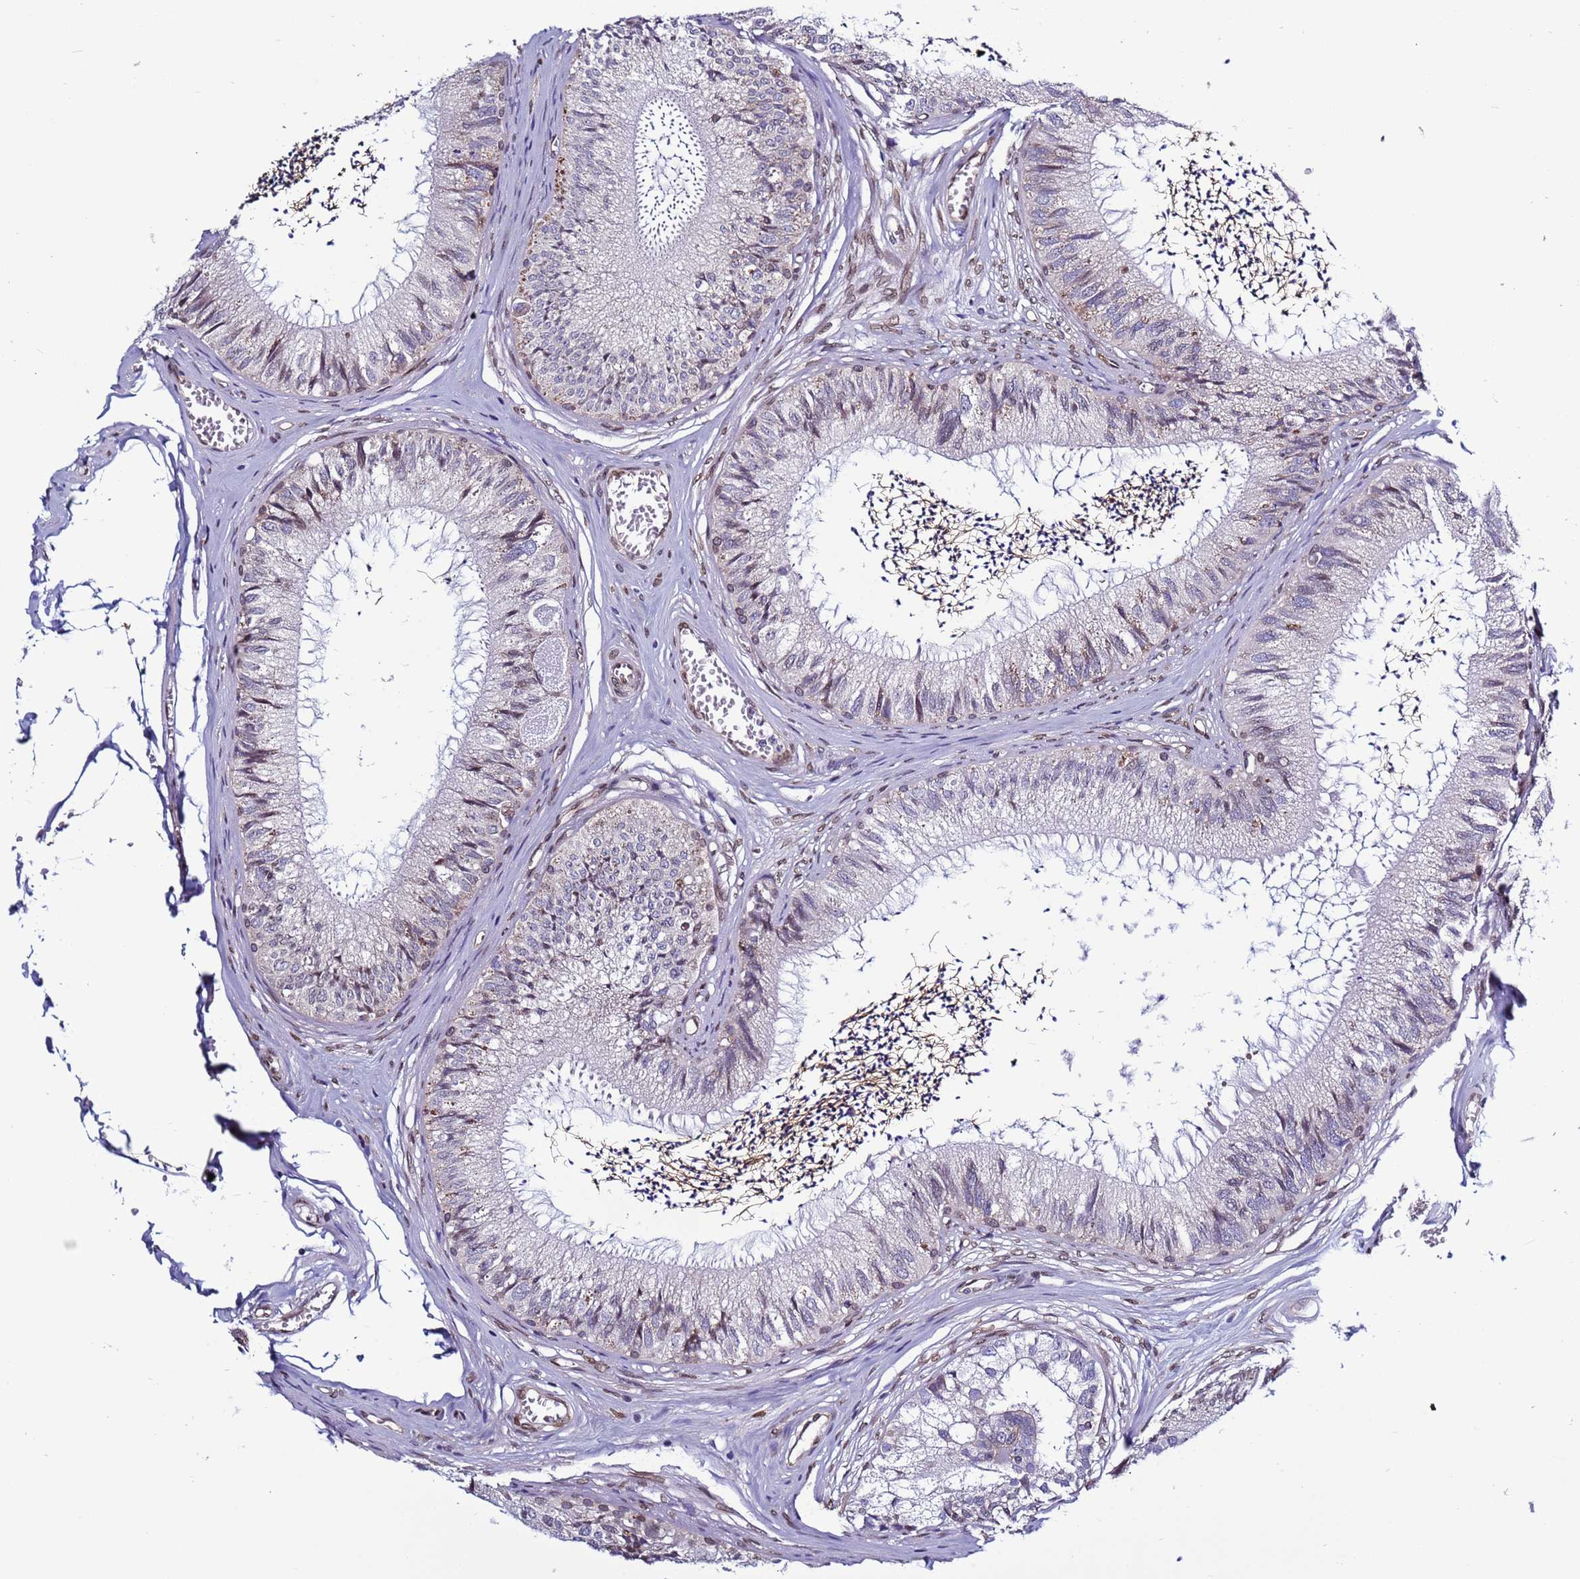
{"staining": {"intensity": "moderate", "quantity": "<25%", "location": "cytoplasmic/membranous,nuclear"}, "tissue": "epididymis", "cell_type": "Glandular cells", "image_type": "normal", "snomed": [{"axis": "morphology", "description": "Normal tissue, NOS"}, {"axis": "topography", "description": "Epididymis"}], "caption": "Protein staining demonstrates moderate cytoplasmic/membranous,nuclear expression in approximately <25% of glandular cells in unremarkable epididymis. (Stains: DAB (3,3'-diaminobenzidine) in brown, nuclei in blue, Microscopy: brightfield microscopy at high magnification).", "gene": "TRIM37", "patient": {"sex": "male", "age": 79}}